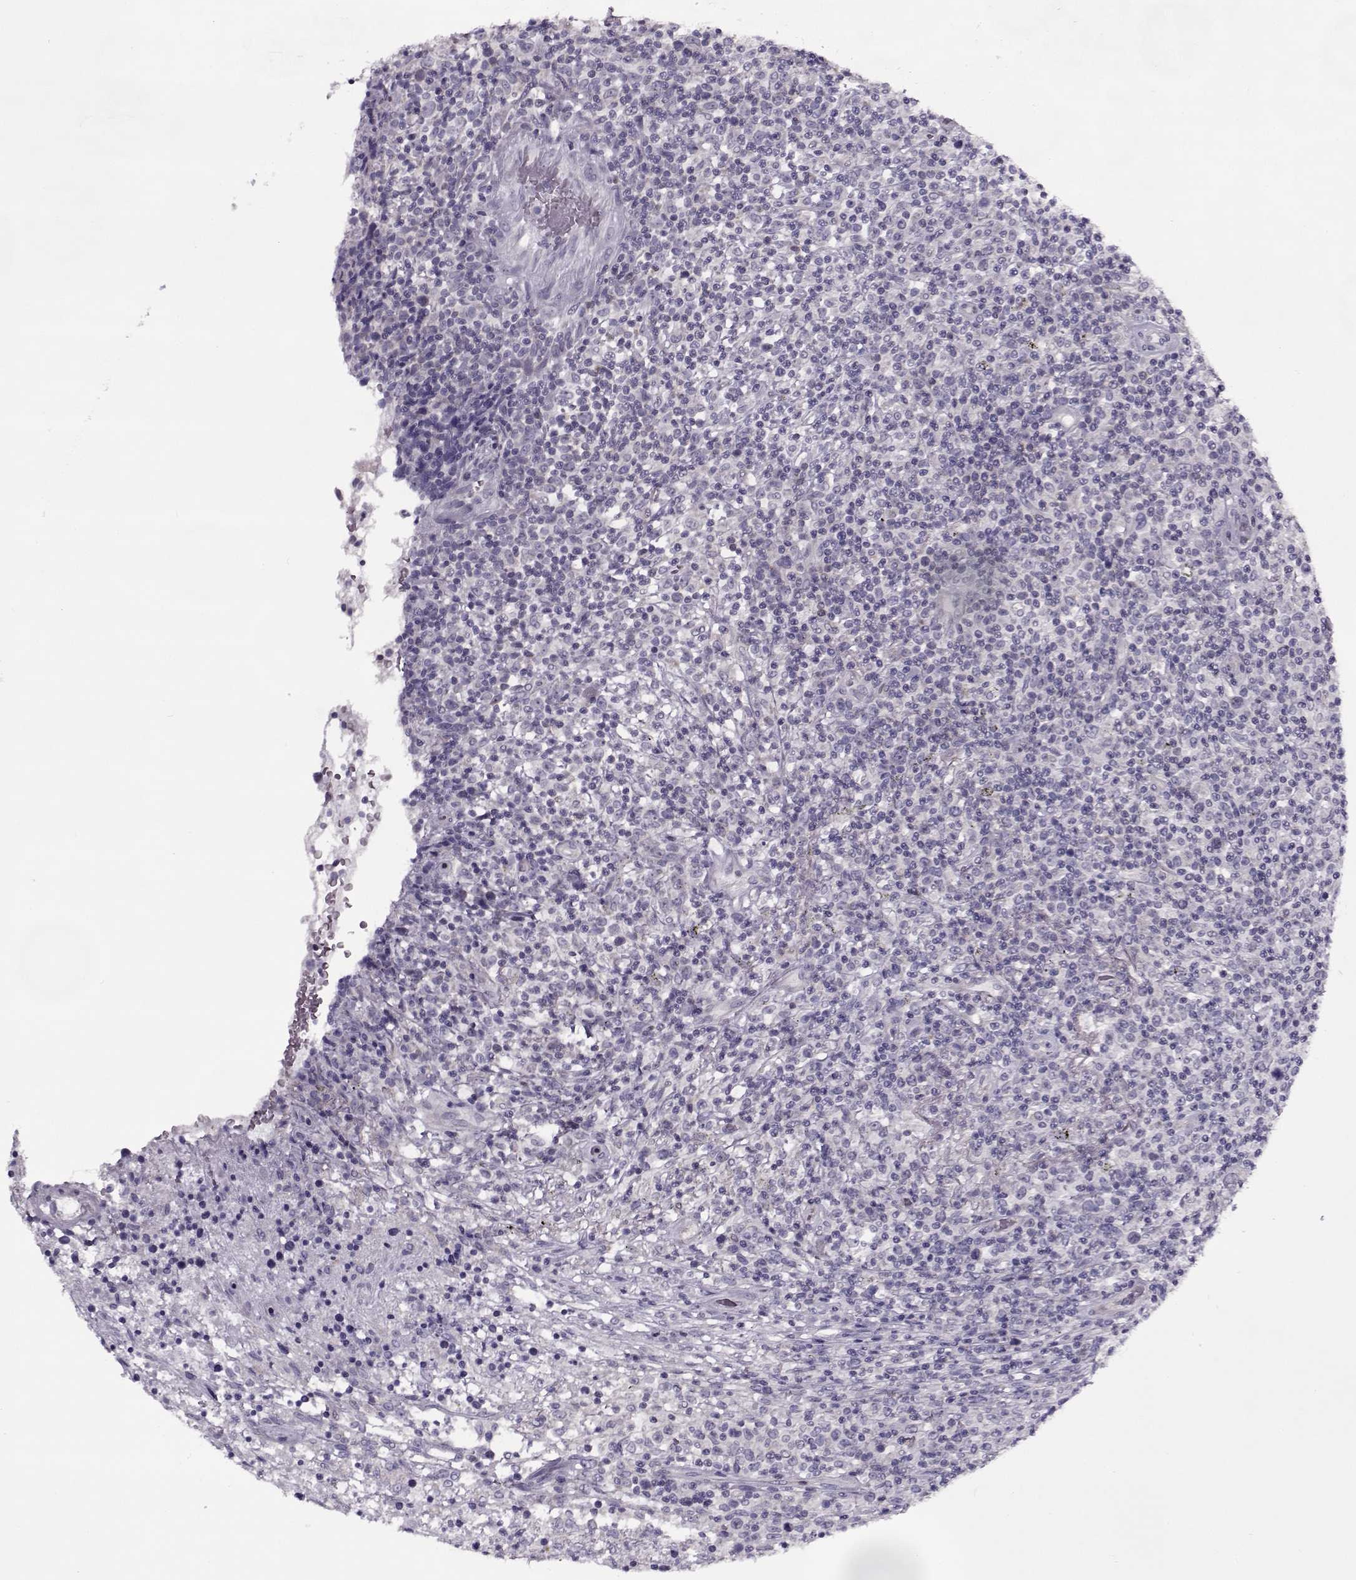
{"staining": {"intensity": "negative", "quantity": "none", "location": "none"}, "tissue": "lymphoma", "cell_type": "Tumor cells", "image_type": "cancer", "snomed": [{"axis": "morphology", "description": "Malignant lymphoma, non-Hodgkin's type, High grade"}, {"axis": "topography", "description": "Lung"}], "caption": "Immunohistochemical staining of lymphoma shows no significant expression in tumor cells. The staining was performed using DAB to visualize the protein expression in brown, while the nuclei were stained in blue with hematoxylin (Magnification: 20x).", "gene": "PP2D1", "patient": {"sex": "male", "age": 79}}